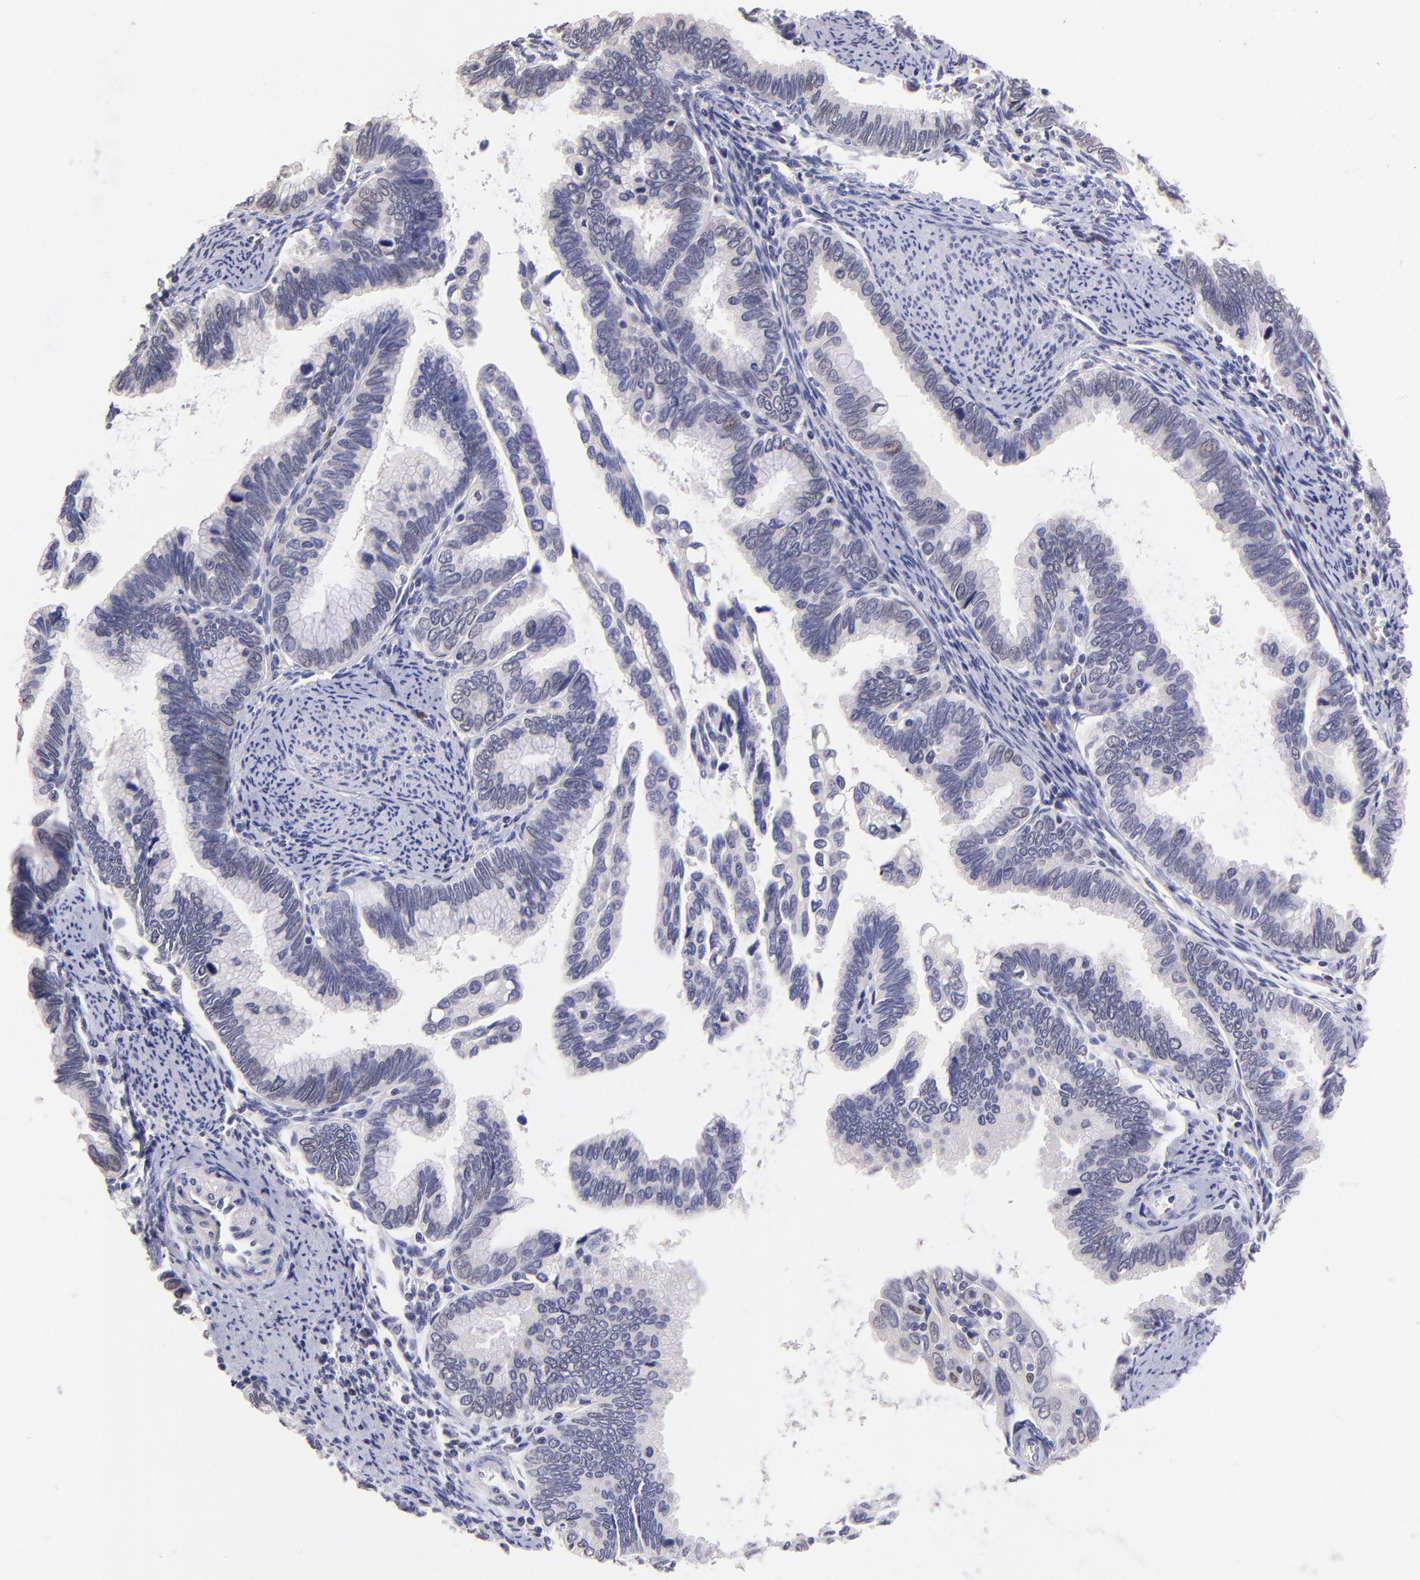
{"staining": {"intensity": "negative", "quantity": "none", "location": "none"}, "tissue": "cervical cancer", "cell_type": "Tumor cells", "image_type": "cancer", "snomed": [{"axis": "morphology", "description": "Adenocarcinoma, NOS"}, {"axis": "topography", "description": "Cervix"}], "caption": "High magnification brightfield microscopy of cervical cancer stained with DAB (brown) and counterstained with hematoxylin (blue): tumor cells show no significant staining. (DAB immunohistochemistry (IHC) with hematoxylin counter stain).", "gene": "DNMT1", "patient": {"sex": "female", "age": 49}}